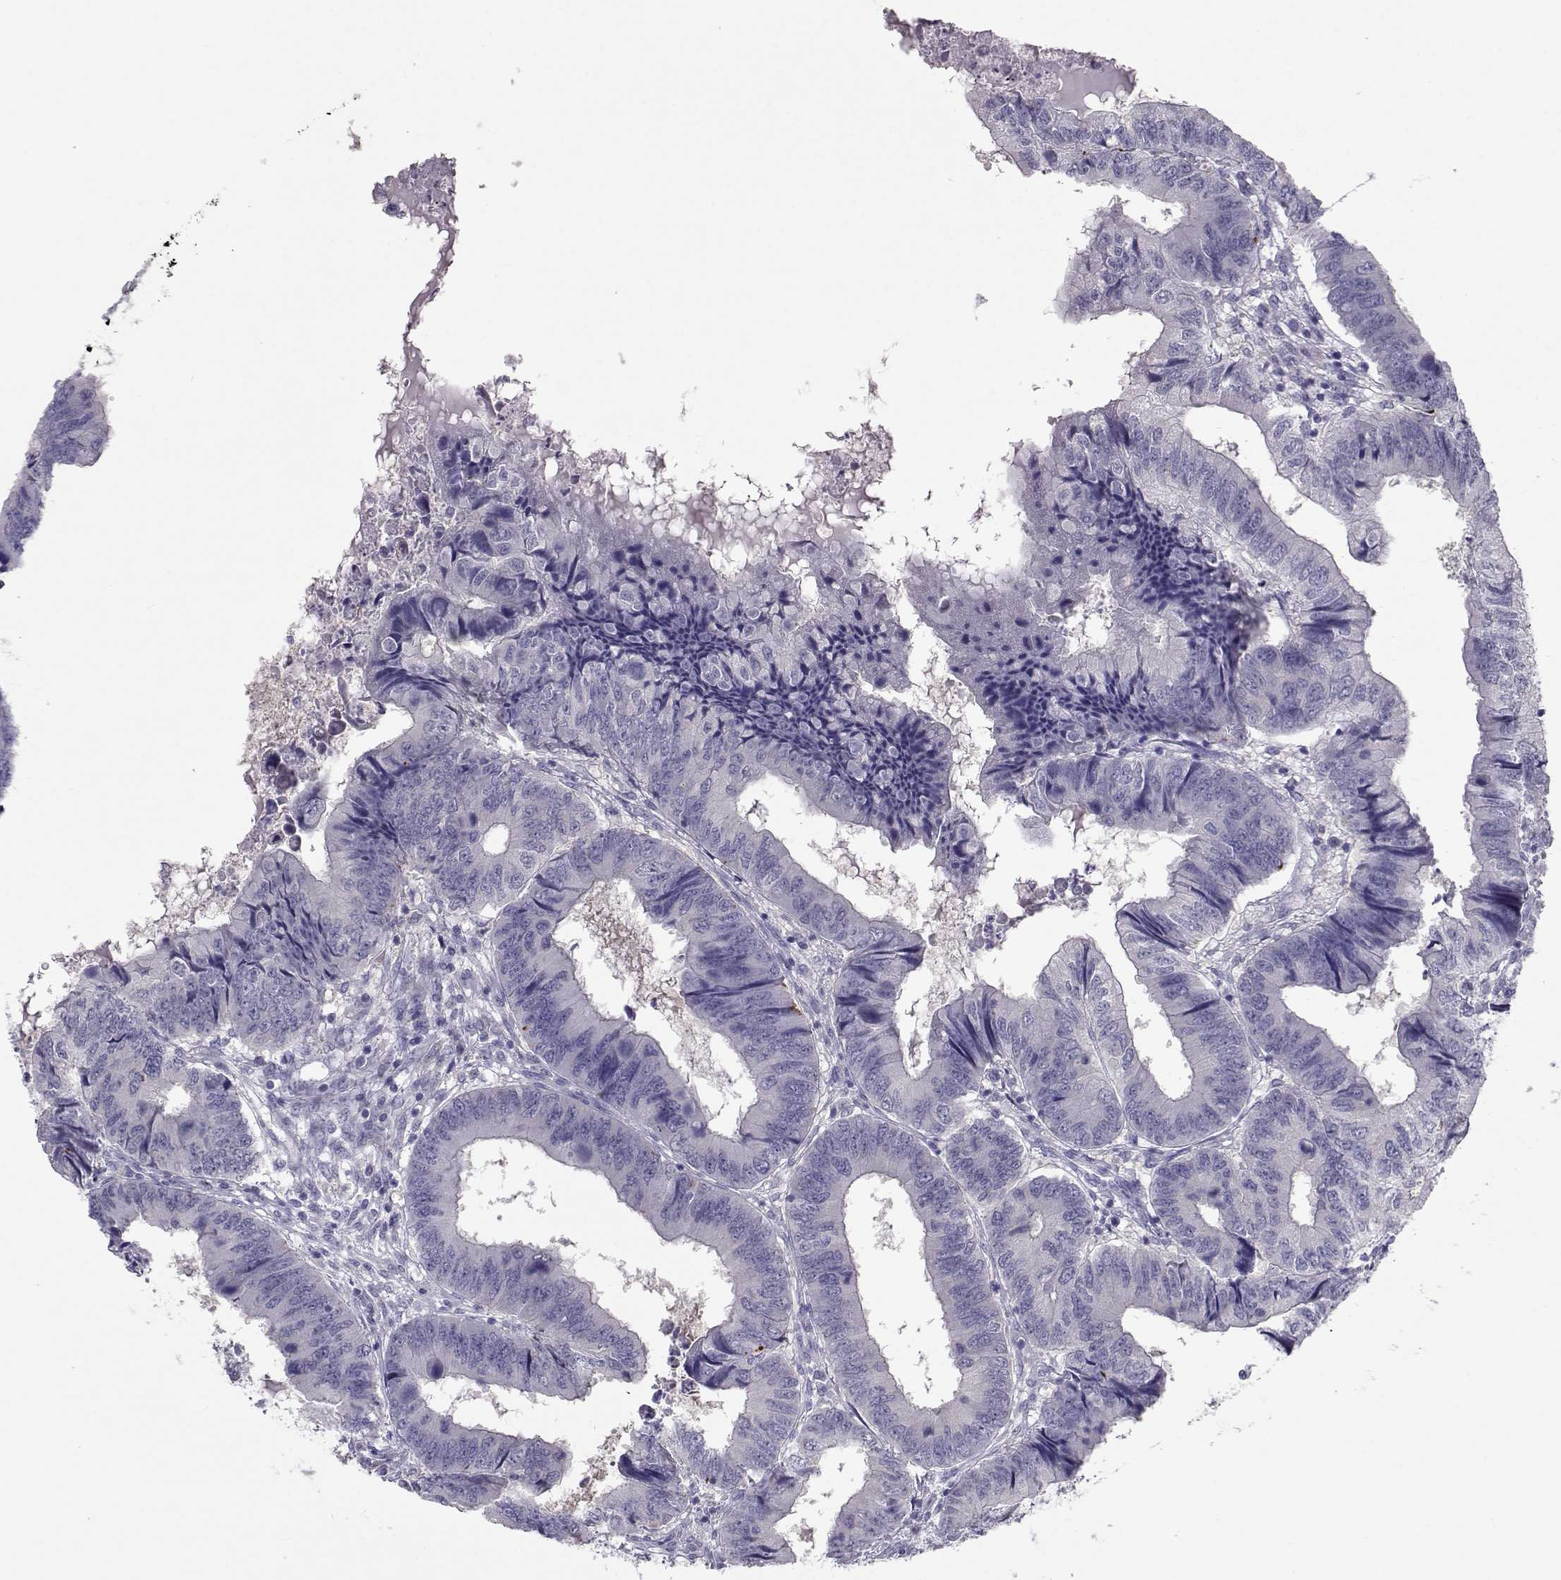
{"staining": {"intensity": "negative", "quantity": "none", "location": "none"}, "tissue": "colorectal cancer", "cell_type": "Tumor cells", "image_type": "cancer", "snomed": [{"axis": "morphology", "description": "Adenocarcinoma, NOS"}, {"axis": "topography", "description": "Colon"}], "caption": "Tumor cells show no significant positivity in colorectal cancer.", "gene": "NPVF", "patient": {"sex": "male", "age": 53}}